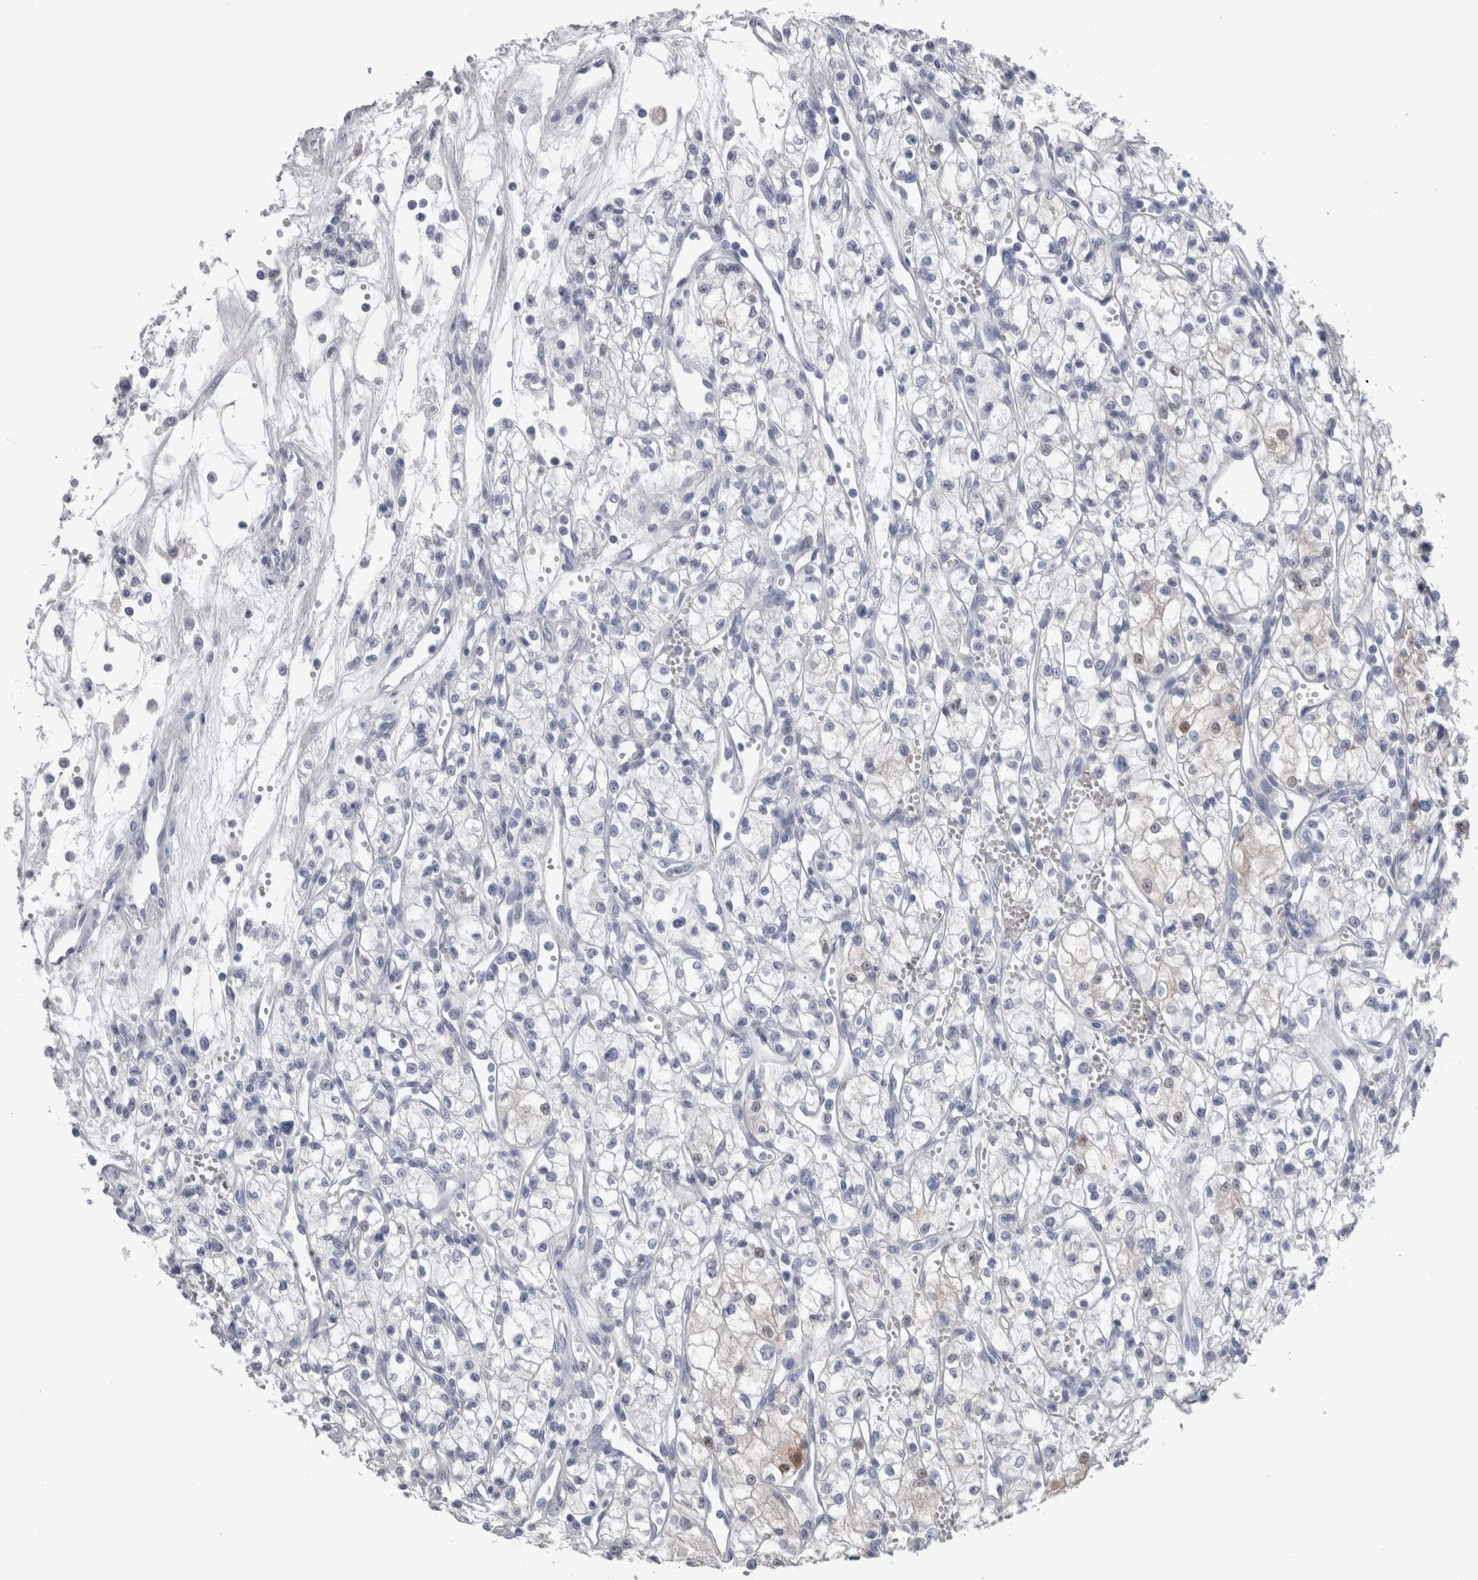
{"staining": {"intensity": "negative", "quantity": "none", "location": "none"}, "tissue": "renal cancer", "cell_type": "Tumor cells", "image_type": "cancer", "snomed": [{"axis": "morphology", "description": "Adenocarcinoma, NOS"}, {"axis": "topography", "description": "Kidney"}], "caption": "There is no significant expression in tumor cells of adenocarcinoma (renal).", "gene": "CA8", "patient": {"sex": "male", "age": 59}}